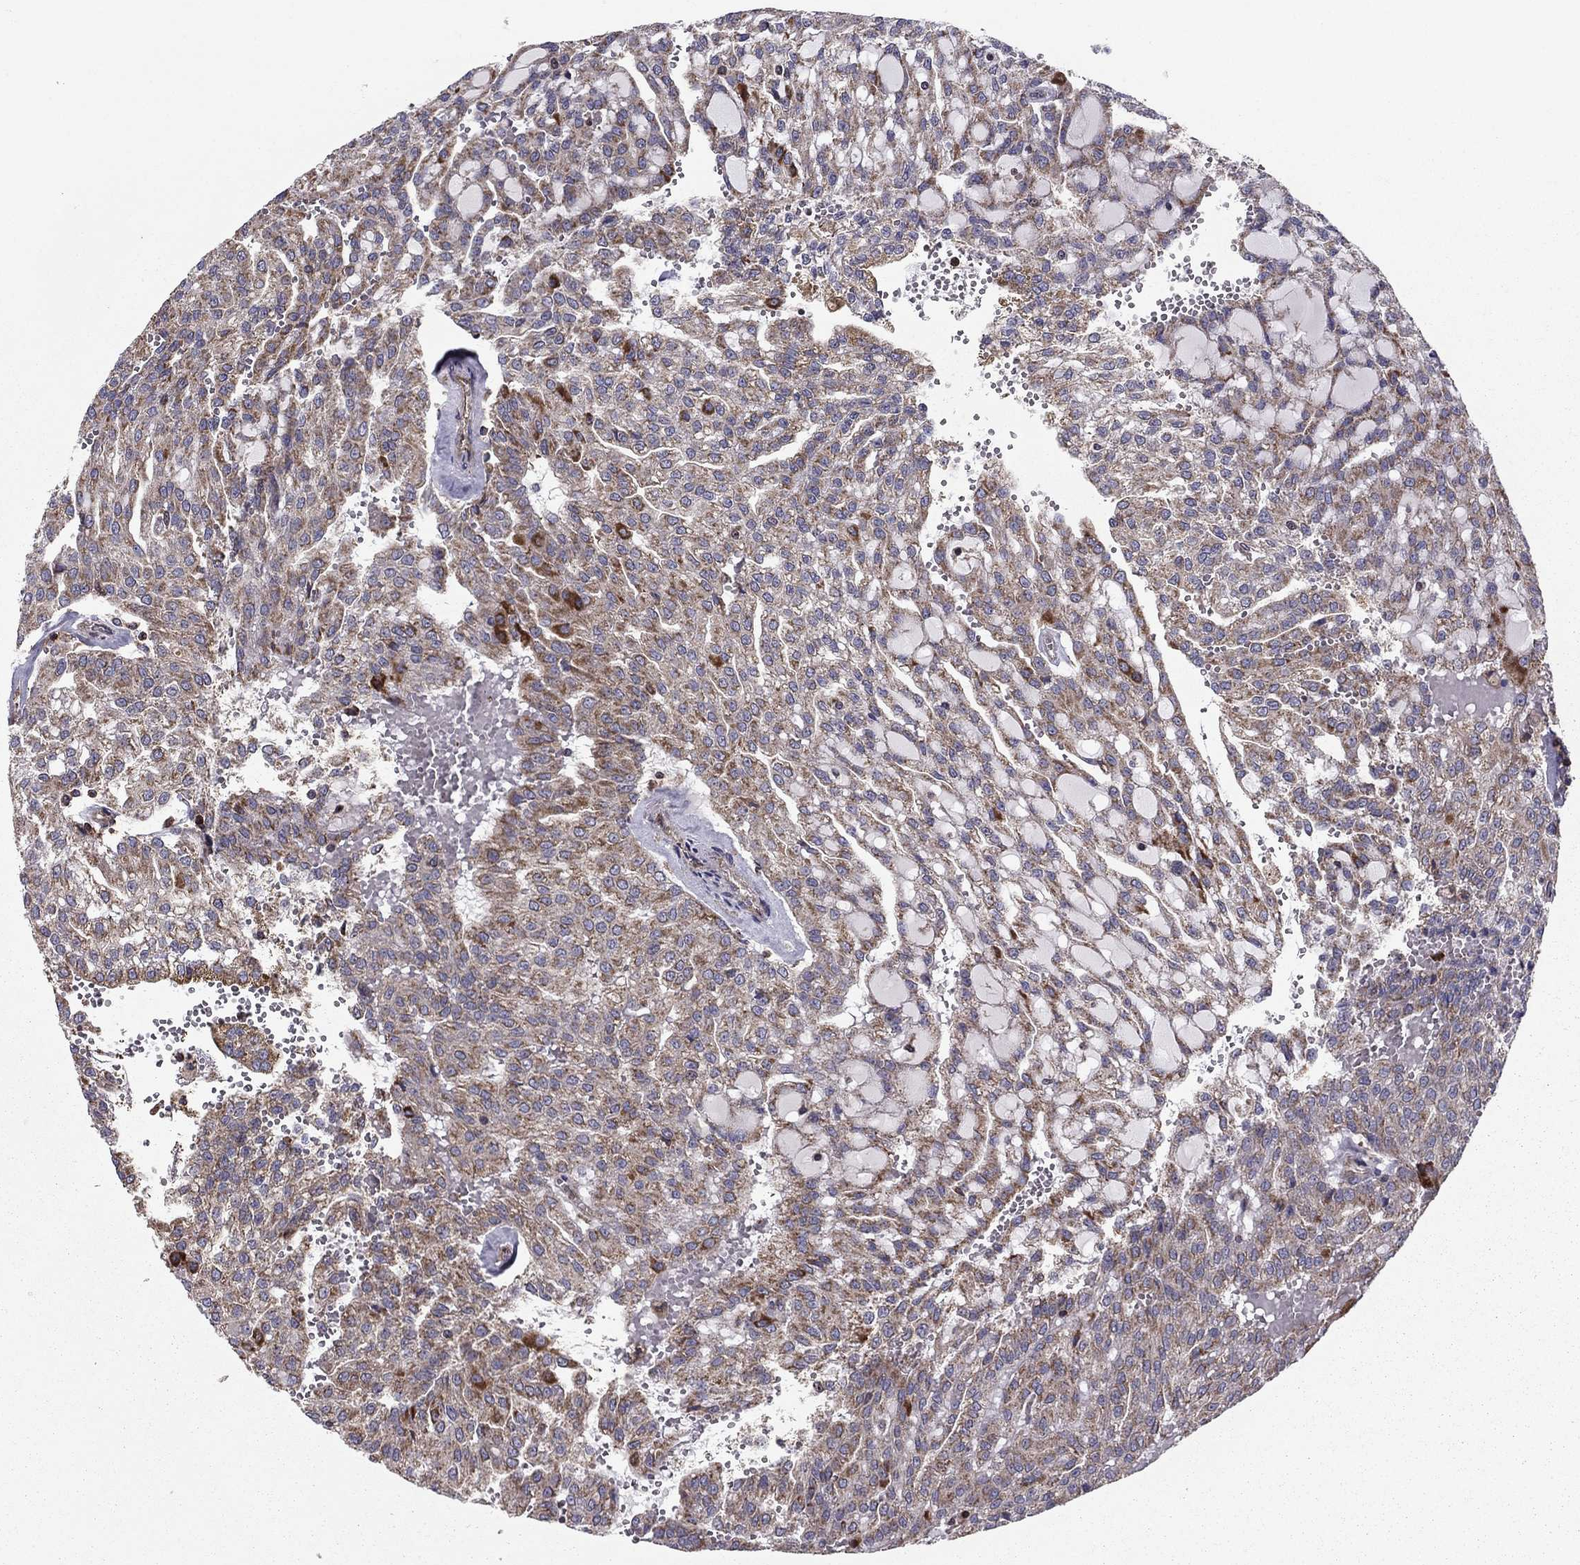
{"staining": {"intensity": "strong", "quantity": "<25%", "location": "cytoplasmic/membranous"}, "tissue": "renal cancer", "cell_type": "Tumor cells", "image_type": "cancer", "snomed": [{"axis": "morphology", "description": "Adenocarcinoma, NOS"}, {"axis": "topography", "description": "Kidney"}], "caption": "Strong cytoplasmic/membranous protein expression is appreciated in approximately <25% of tumor cells in renal adenocarcinoma.", "gene": "ALG6", "patient": {"sex": "male", "age": 63}}